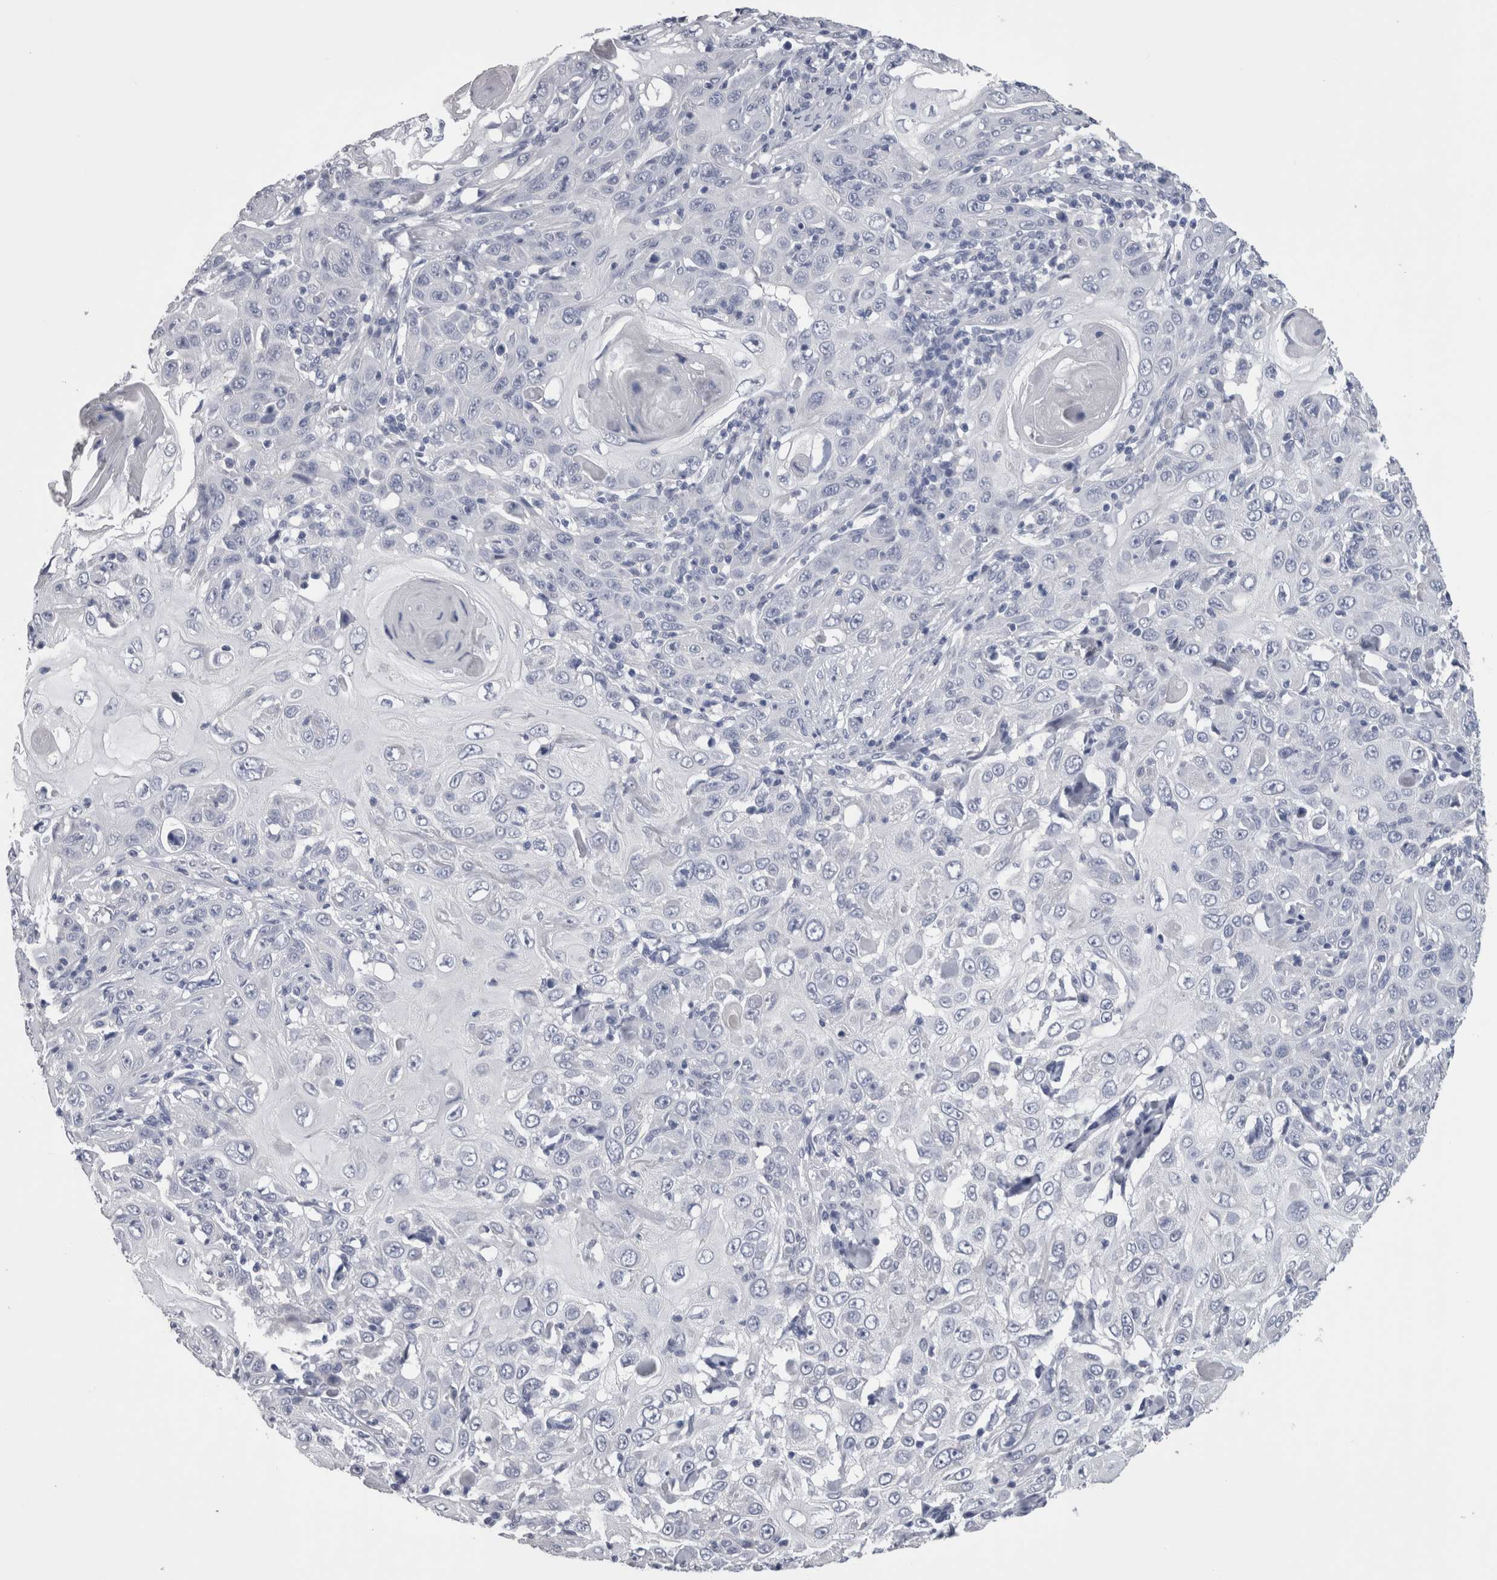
{"staining": {"intensity": "negative", "quantity": "none", "location": "none"}, "tissue": "skin cancer", "cell_type": "Tumor cells", "image_type": "cancer", "snomed": [{"axis": "morphology", "description": "Squamous cell carcinoma, NOS"}, {"axis": "topography", "description": "Skin"}], "caption": "Skin cancer (squamous cell carcinoma) was stained to show a protein in brown. There is no significant expression in tumor cells.", "gene": "CA8", "patient": {"sex": "female", "age": 88}}